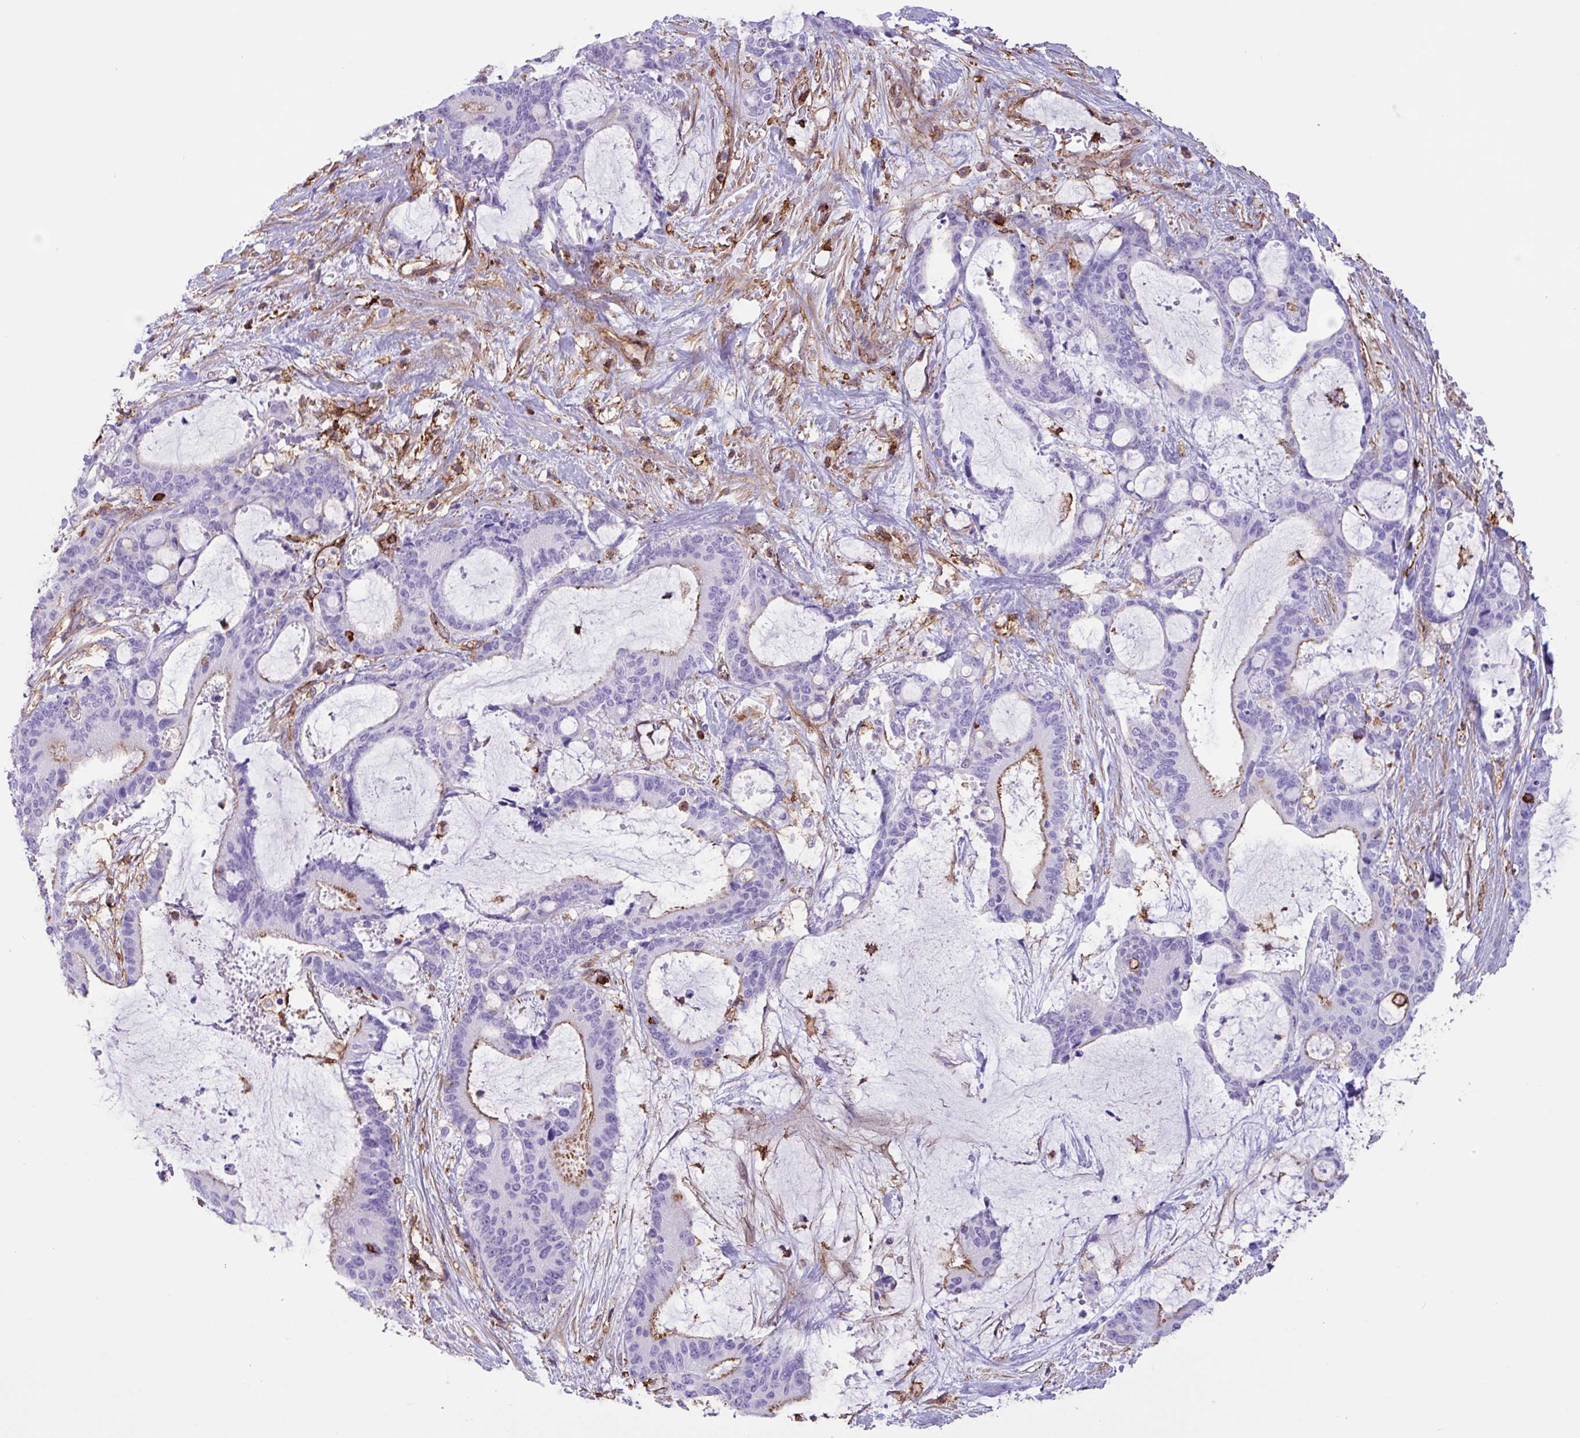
{"staining": {"intensity": "weak", "quantity": "<25%", "location": "cytoplasmic/membranous"}, "tissue": "liver cancer", "cell_type": "Tumor cells", "image_type": "cancer", "snomed": [{"axis": "morphology", "description": "Normal tissue, NOS"}, {"axis": "morphology", "description": "Cholangiocarcinoma"}, {"axis": "topography", "description": "Liver"}, {"axis": "topography", "description": "Peripheral nerve tissue"}], "caption": "Immunohistochemistry (IHC) photomicrograph of human liver cholangiocarcinoma stained for a protein (brown), which reveals no expression in tumor cells. (DAB IHC, high magnification).", "gene": "PPP1R18", "patient": {"sex": "female", "age": 73}}